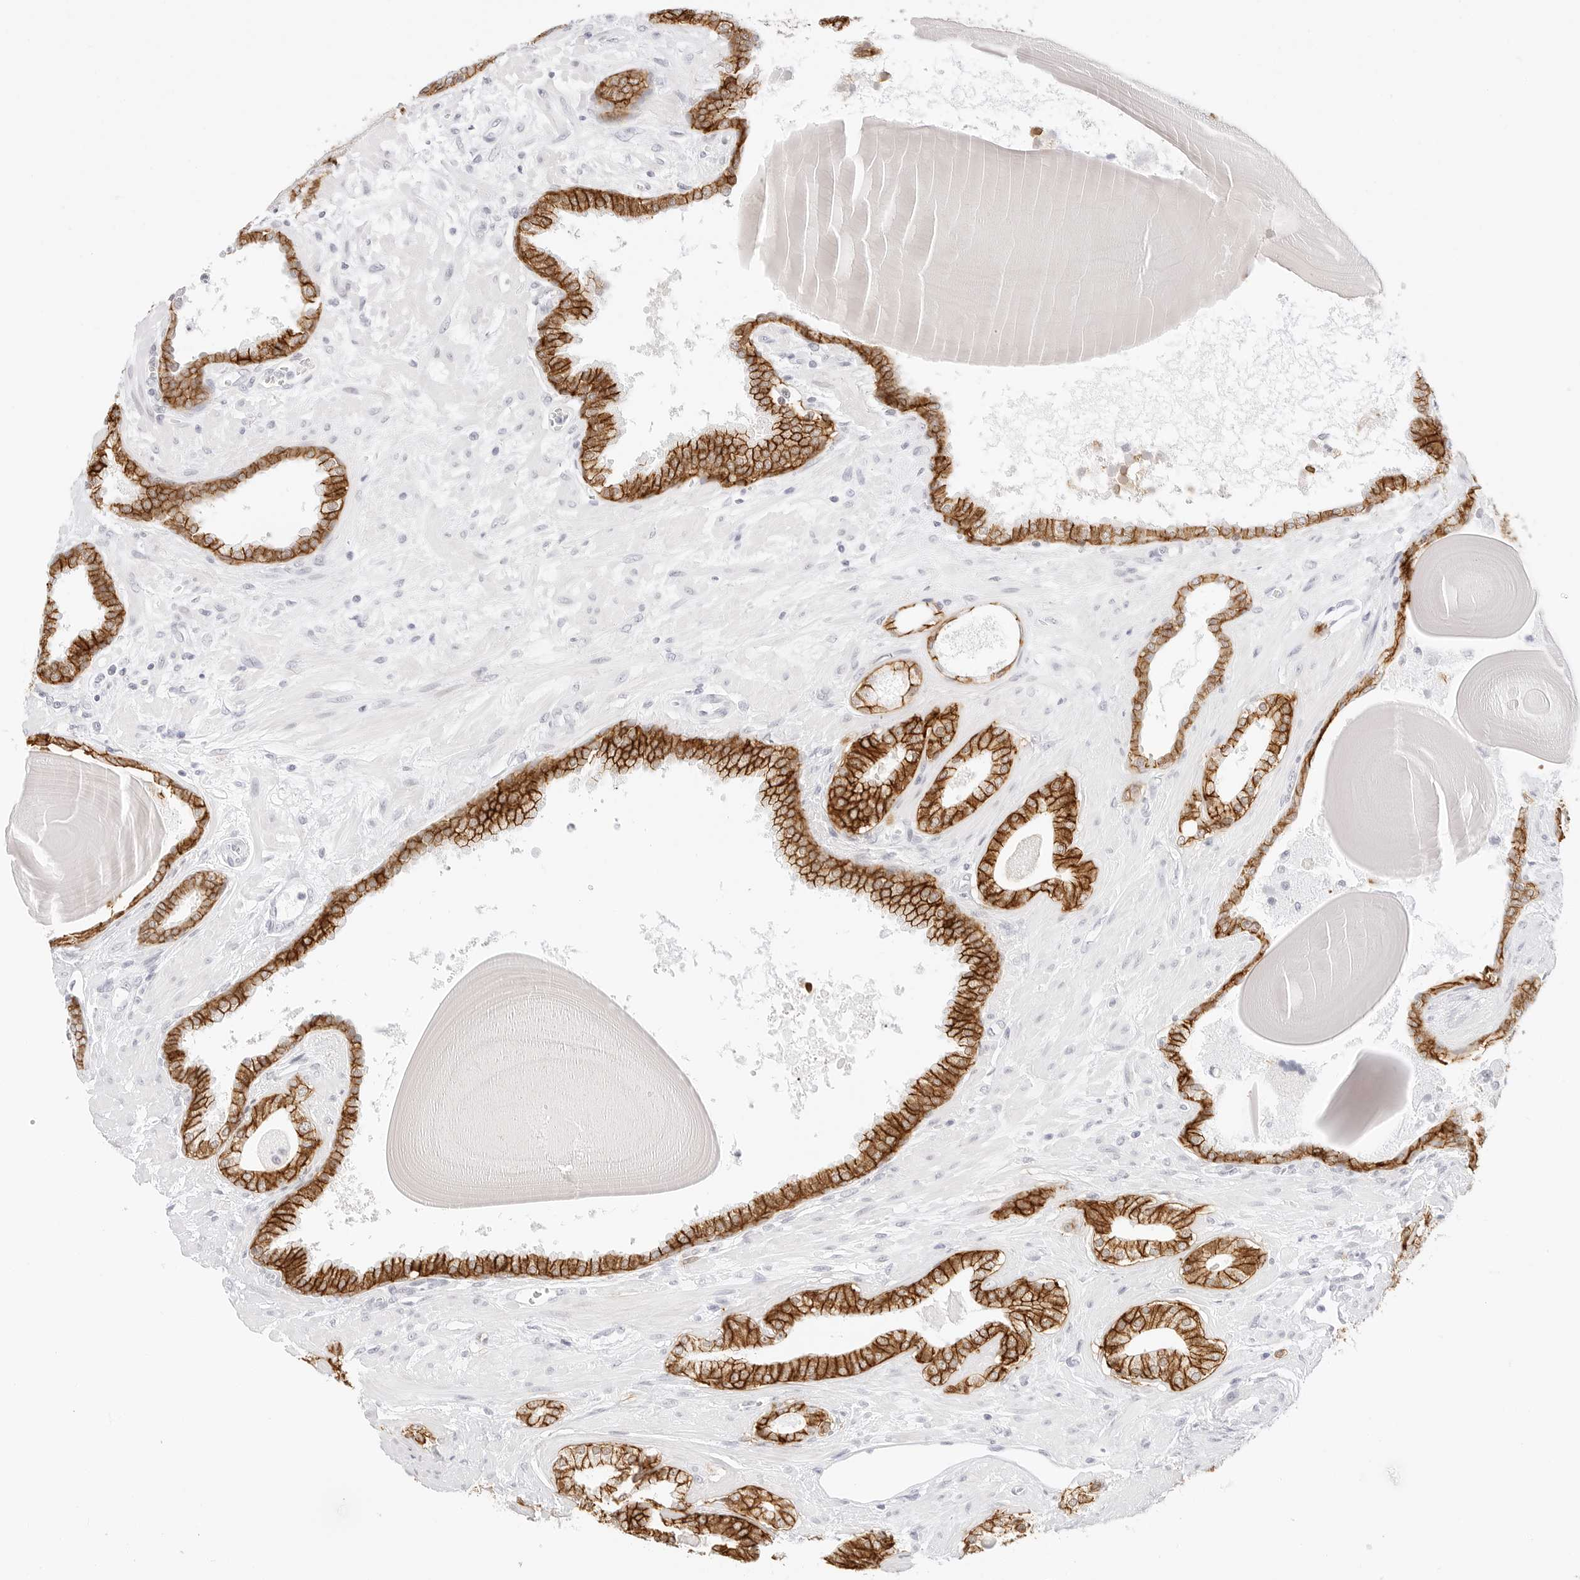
{"staining": {"intensity": "strong", "quantity": ">75%", "location": "cytoplasmic/membranous"}, "tissue": "prostate cancer", "cell_type": "Tumor cells", "image_type": "cancer", "snomed": [{"axis": "morphology", "description": "Adenocarcinoma, Low grade"}, {"axis": "topography", "description": "Prostate"}], "caption": "High-magnification brightfield microscopy of prostate adenocarcinoma (low-grade) stained with DAB (brown) and counterstained with hematoxylin (blue). tumor cells exhibit strong cytoplasmic/membranous positivity is present in about>75% of cells.", "gene": "CDH1", "patient": {"sex": "male", "age": 70}}